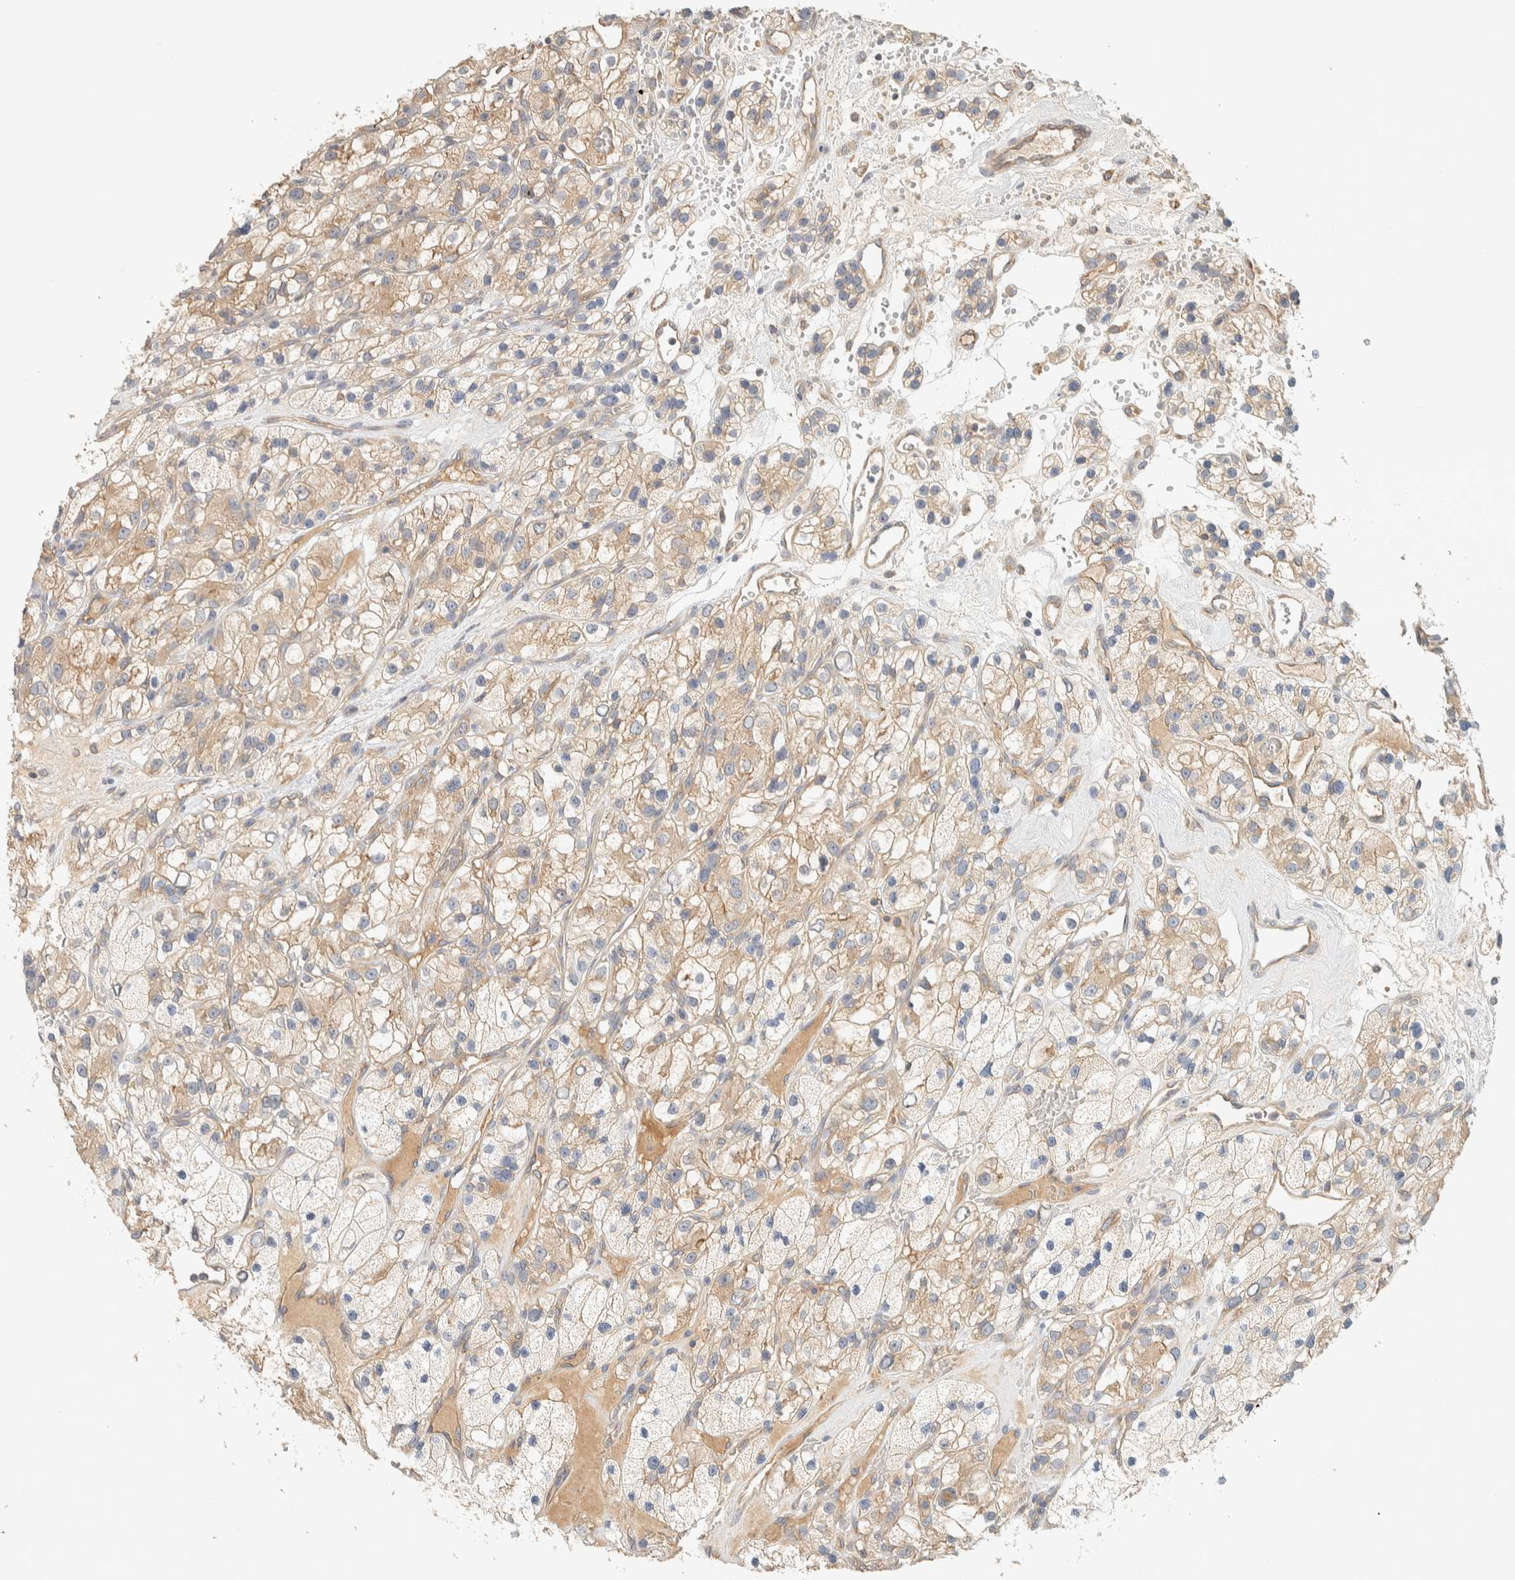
{"staining": {"intensity": "weak", "quantity": "25%-75%", "location": "cytoplasmic/membranous"}, "tissue": "renal cancer", "cell_type": "Tumor cells", "image_type": "cancer", "snomed": [{"axis": "morphology", "description": "Adenocarcinoma, NOS"}, {"axis": "topography", "description": "Kidney"}], "caption": "The immunohistochemical stain highlights weak cytoplasmic/membranous staining in tumor cells of renal cancer tissue.", "gene": "LIMA1", "patient": {"sex": "female", "age": 57}}